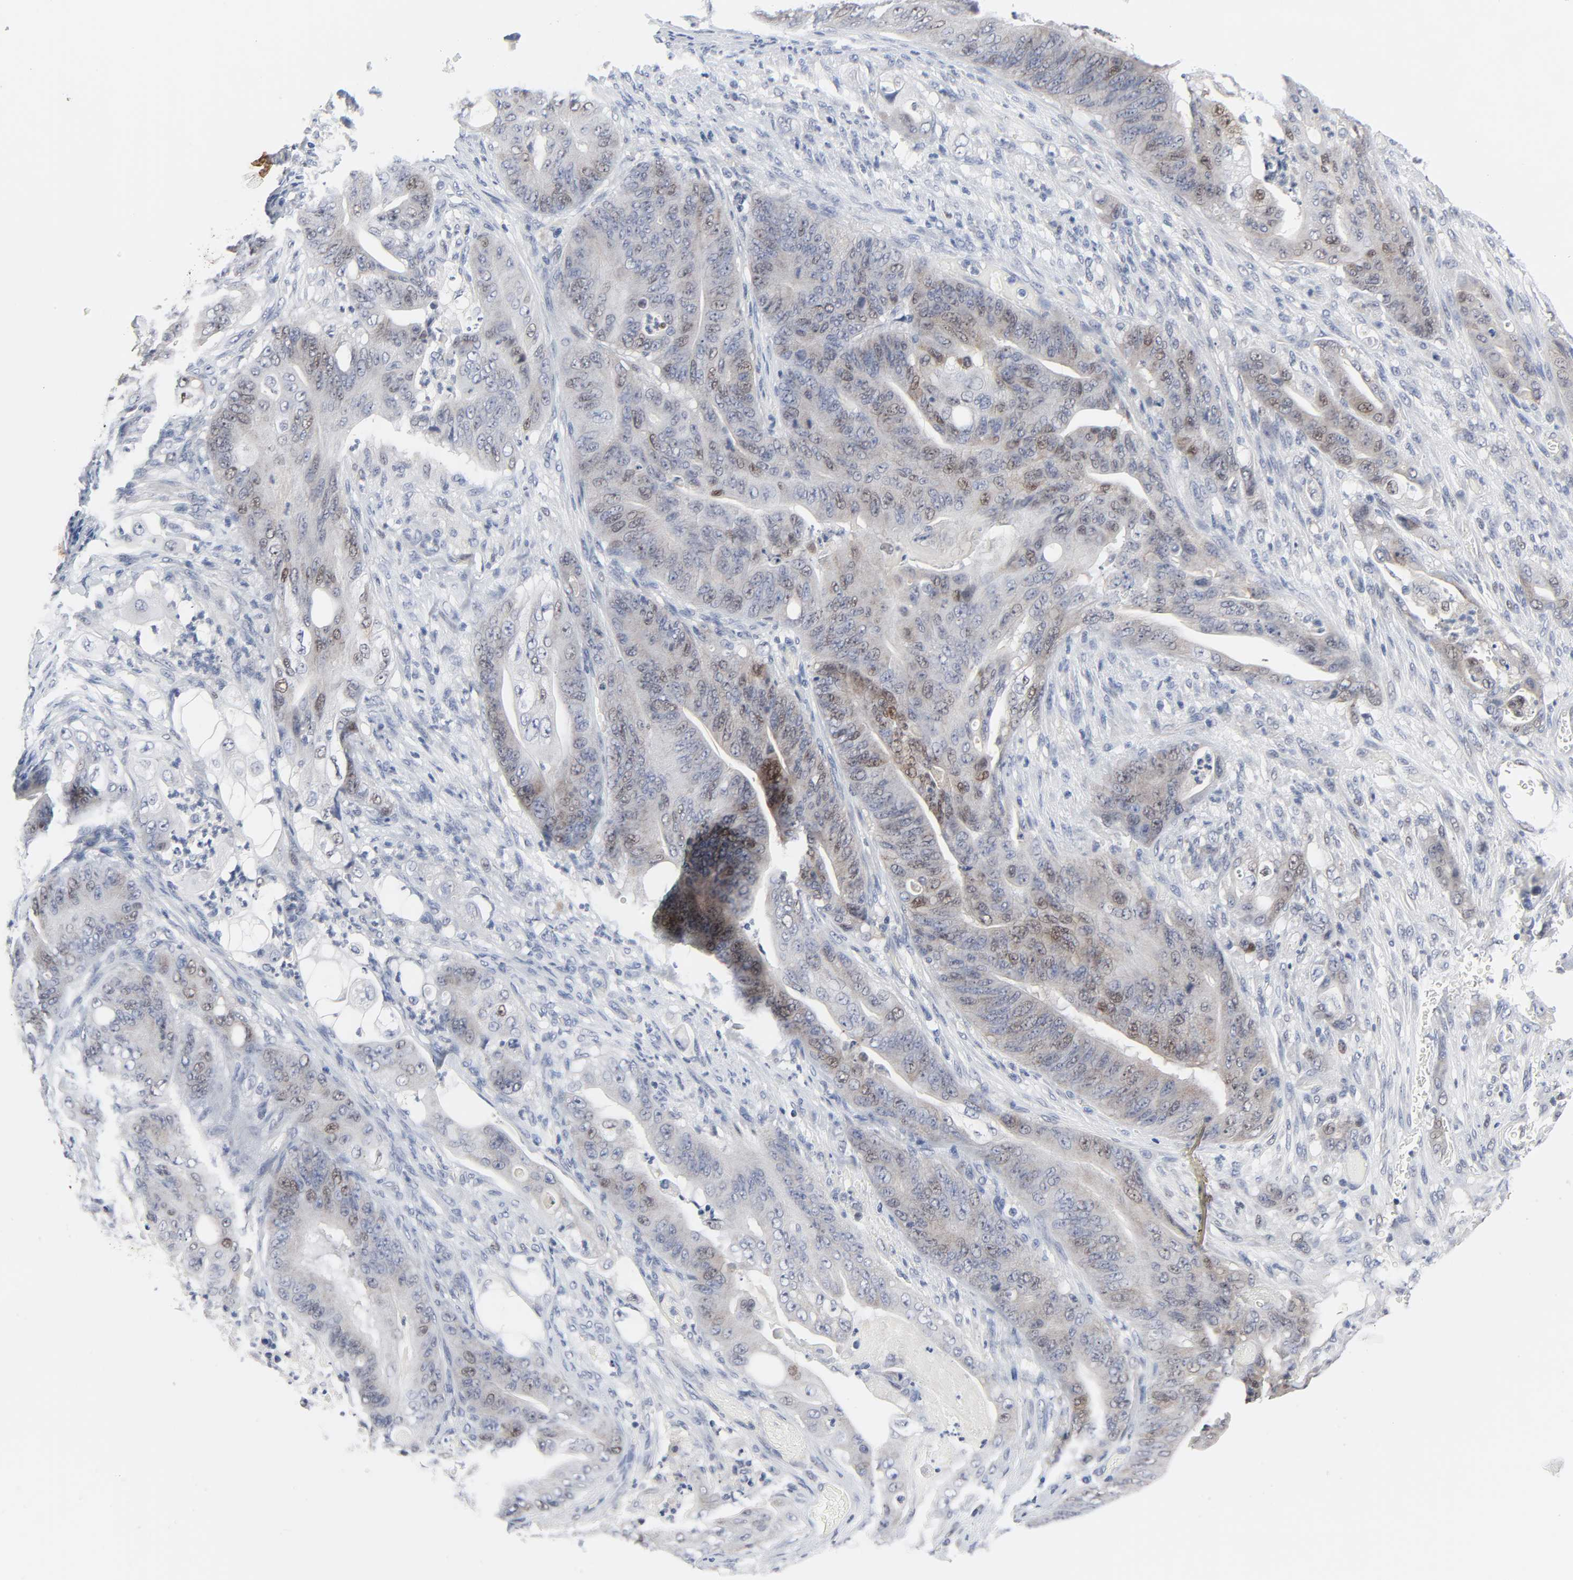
{"staining": {"intensity": "weak", "quantity": "<25%", "location": "cytoplasmic/membranous,nuclear"}, "tissue": "stomach cancer", "cell_type": "Tumor cells", "image_type": "cancer", "snomed": [{"axis": "morphology", "description": "Adenocarcinoma, NOS"}, {"axis": "topography", "description": "Stomach"}], "caption": "DAB (3,3'-diaminobenzidine) immunohistochemical staining of human adenocarcinoma (stomach) shows no significant staining in tumor cells. The staining is performed using DAB (3,3'-diaminobenzidine) brown chromogen with nuclei counter-stained in using hematoxylin.", "gene": "WEE1", "patient": {"sex": "female", "age": 73}}